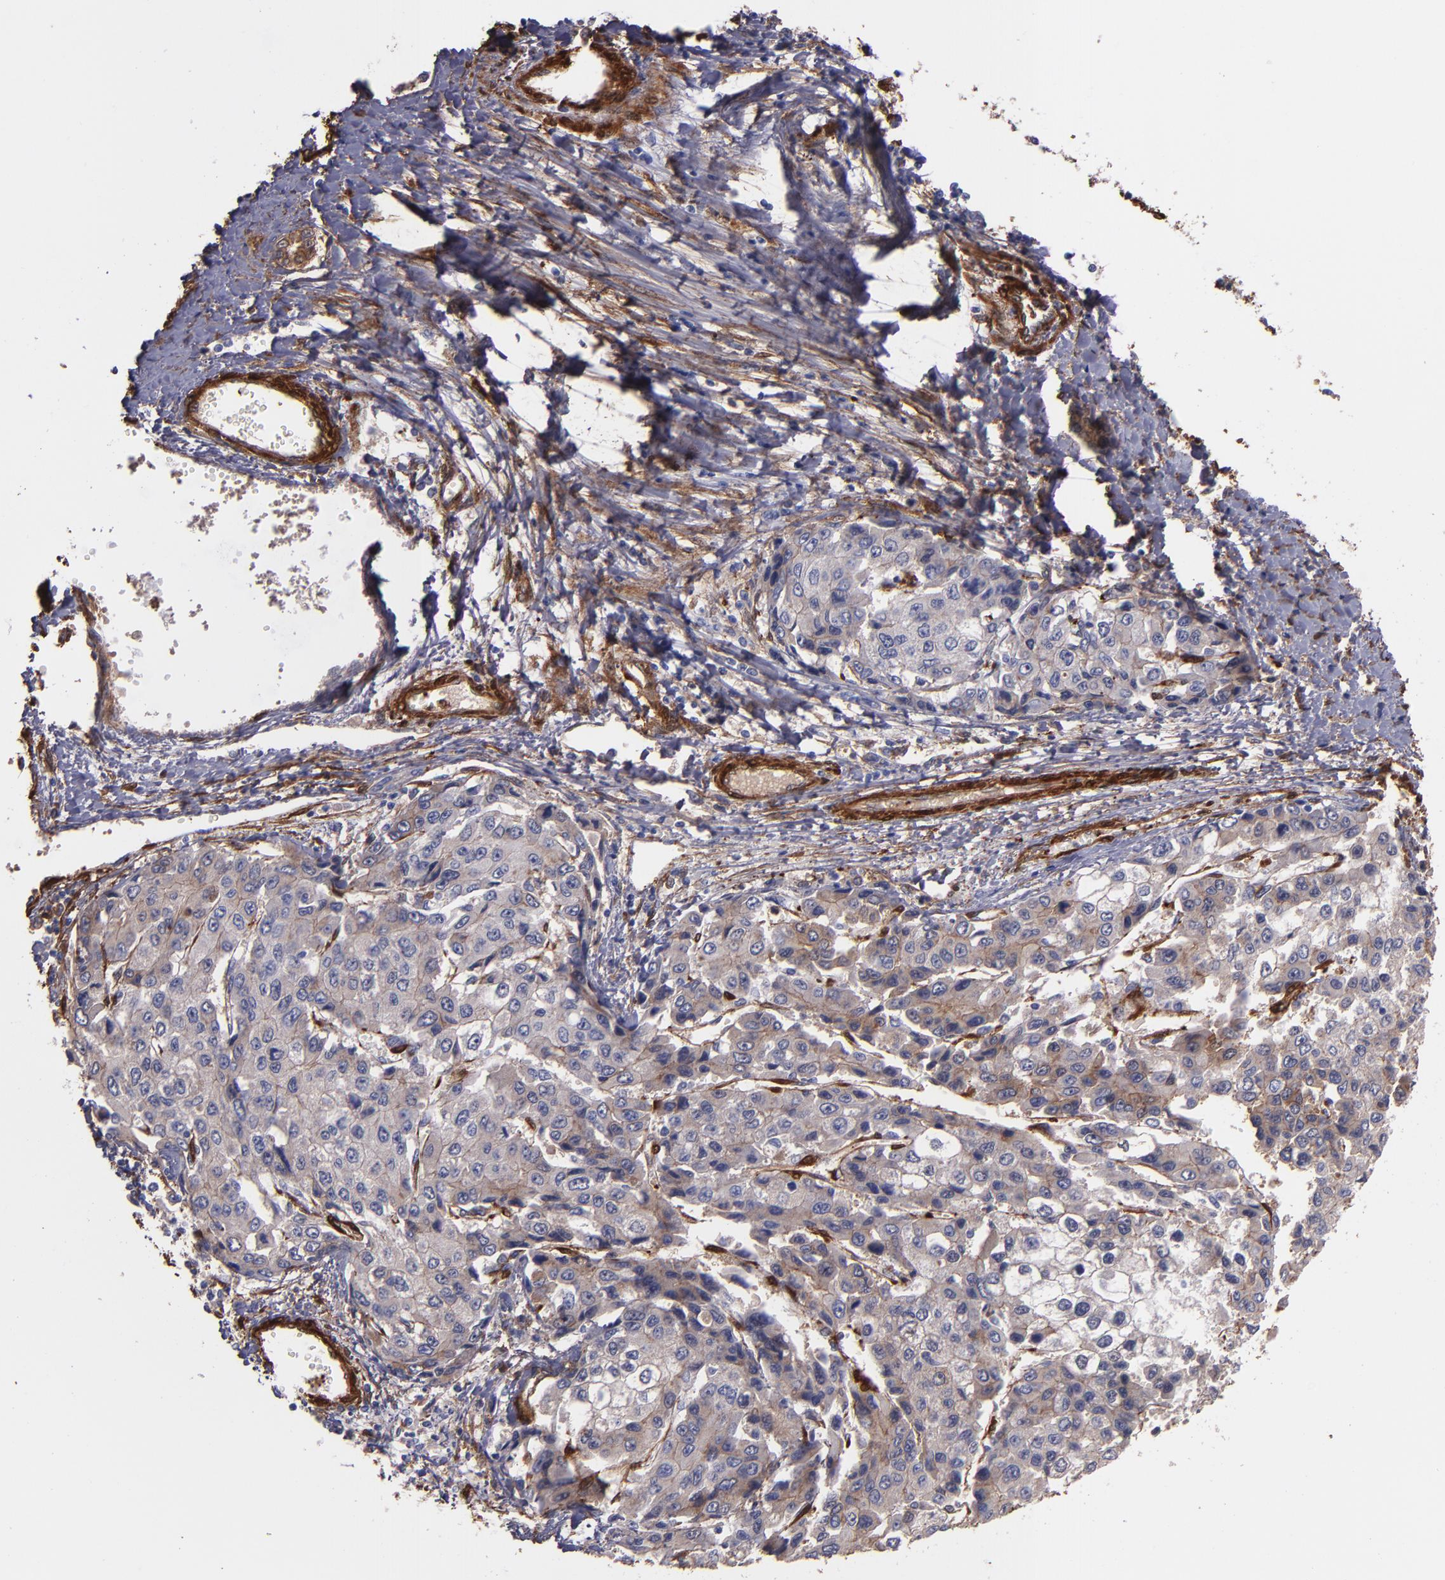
{"staining": {"intensity": "moderate", "quantity": ">75%", "location": "cytoplasmic/membranous"}, "tissue": "liver cancer", "cell_type": "Tumor cells", "image_type": "cancer", "snomed": [{"axis": "morphology", "description": "Carcinoma, Hepatocellular, NOS"}, {"axis": "topography", "description": "Liver"}], "caption": "There is medium levels of moderate cytoplasmic/membranous positivity in tumor cells of hepatocellular carcinoma (liver), as demonstrated by immunohistochemical staining (brown color).", "gene": "VCL", "patient": {"sex": "female", "age": 66}}